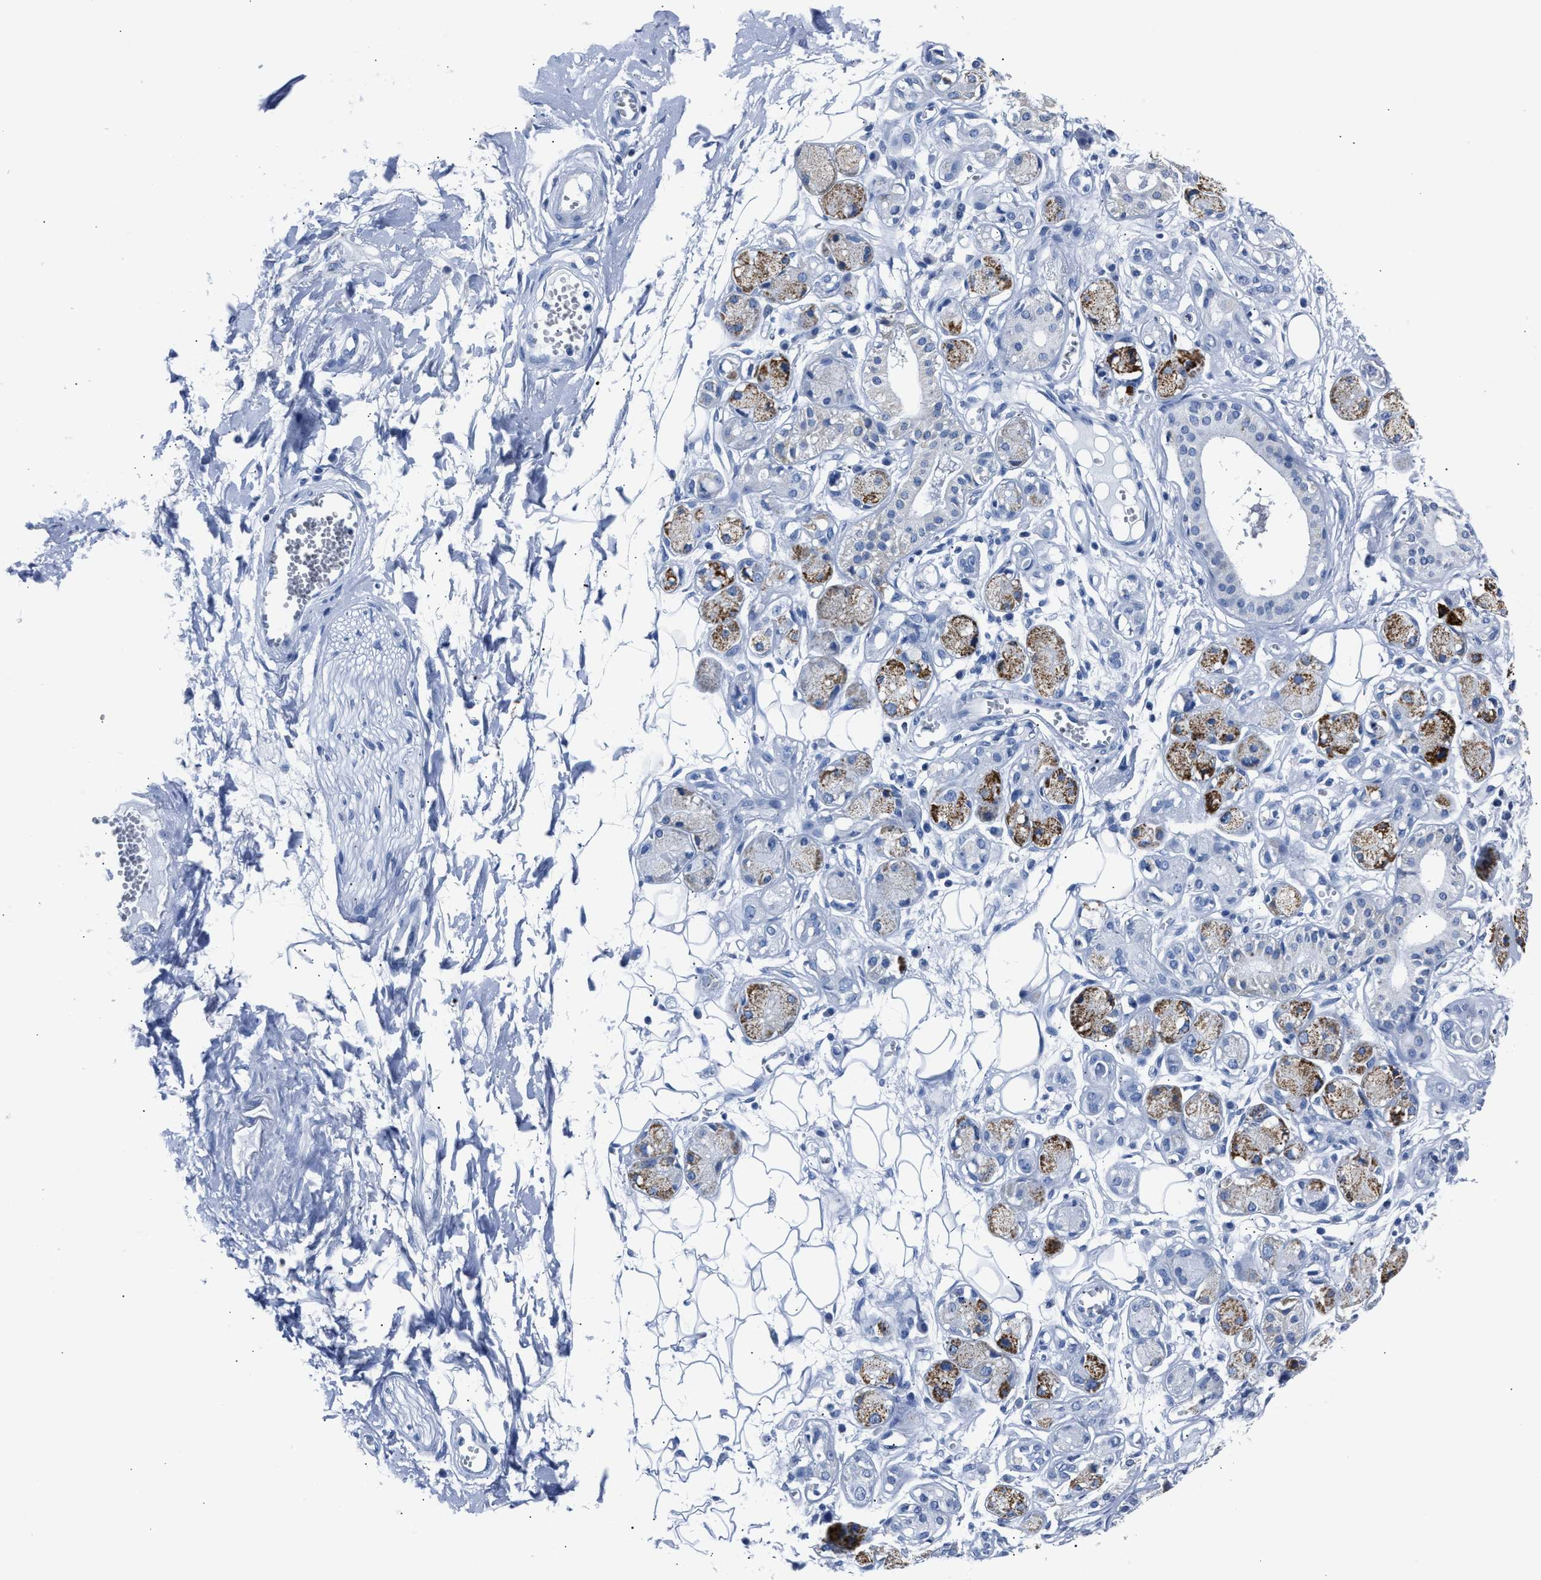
{"staining": {"intensity": "negative", "quantity": "none", "location": "none"}, "tissue": "adipose tissue", "cell_type": "Adipocytes", "image_type": "normal", "snomed": [{"axis": "morphology", "description": "Normal tissue, NOS"}, {"axis": "morphology", "description": "Inflammation, NOS"}, {"axis": "topography", "description": "Salivary gland"}, {"axis": "topography", "description": "Peripheral nerve tissue"}], "caption": "Normal adipose tissue was stained to show a protein in brown. There is no significant expression in adipocytes.", "gene": "AMACR", "patient": {"sex": "female", "age": 75}}